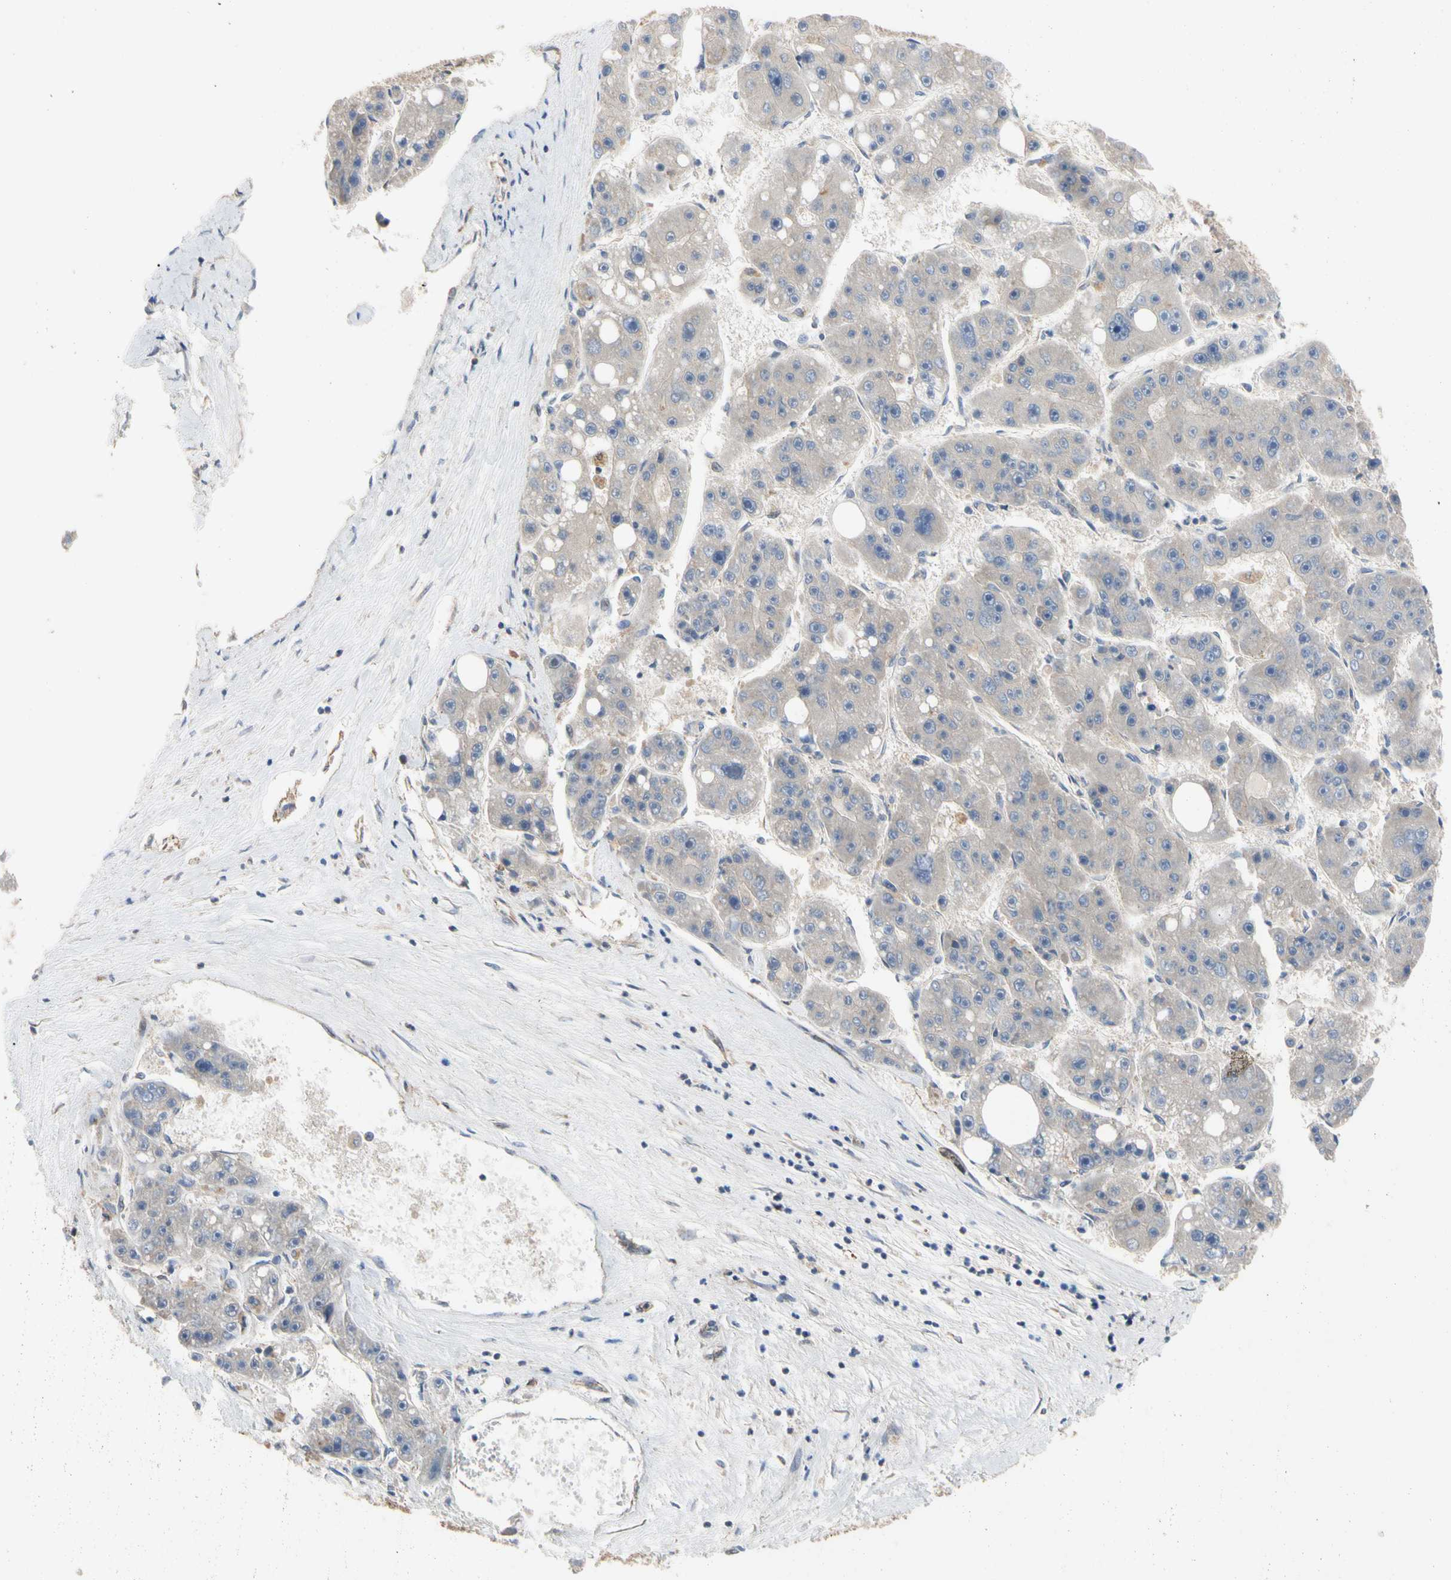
{"staining": {"intensity": "weak", "quantity": ">75%", "location": "cytoplasmic/membranous"}, "tissue": "liver cancer", "cell_type": "Tumor cells", "image_type": "cancer", "snomed": [{"axis": "morphology", "description": "Carcinoma, Hepatocellular, NOS"}, {"axis": "topography", "description": "Liver"}], "caption": "A brown stain highlights weak cytoplasmic/membranous staining of a protein in human liver cancer tumor cells. The staining was performed using DAB (3,3'-diaminobenzidine), with brown indicating positive protein expression. Nuclei are stained blue with hematoxylin.", "gene": "DPP8", "patient": {"sex": "female", "age": 61}}